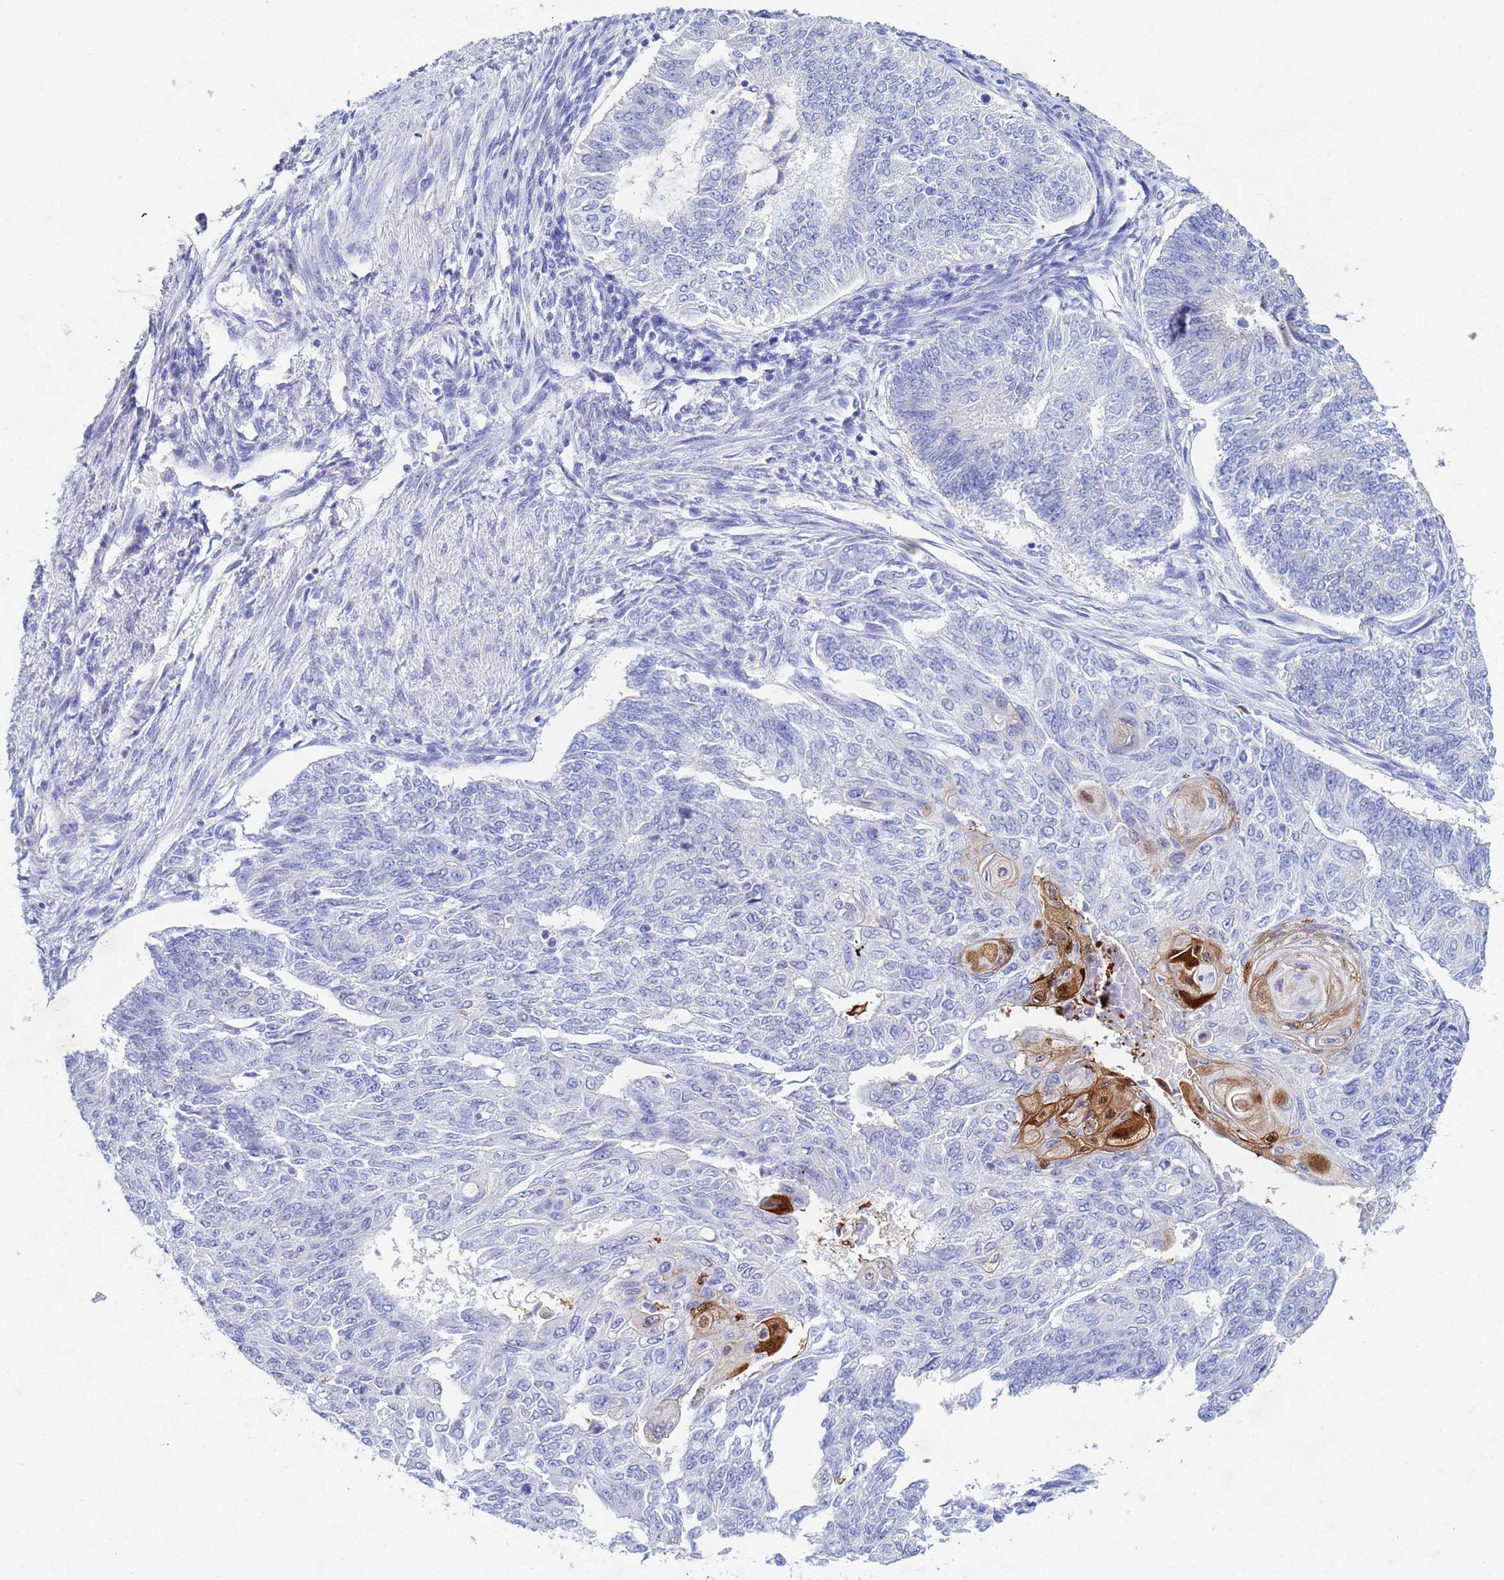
{"staining": {"intensity": "moderate", "quantity": "<25%", "location": "cytoplasmic/membranous,nuclear"}, "tissue": "endometrial cancer", "cell_type": "Tumor cells", "image_type": "cancer", "snomed": [{"axis": "morphology", "description": "Adenocarcinoma, NOS"}, {"axis": "topography", "description": "Endometrium"}], "caption": "Approximately <25% of tumor cells in endometrial cancer (adenocarcinoma) reveal moderate cytoplasmic/membranous and nuclear protein expression as visualized by brown immunohistochemical staining.", "gene": "CSTB", "patient": {"sex": "female", "age": 32}}